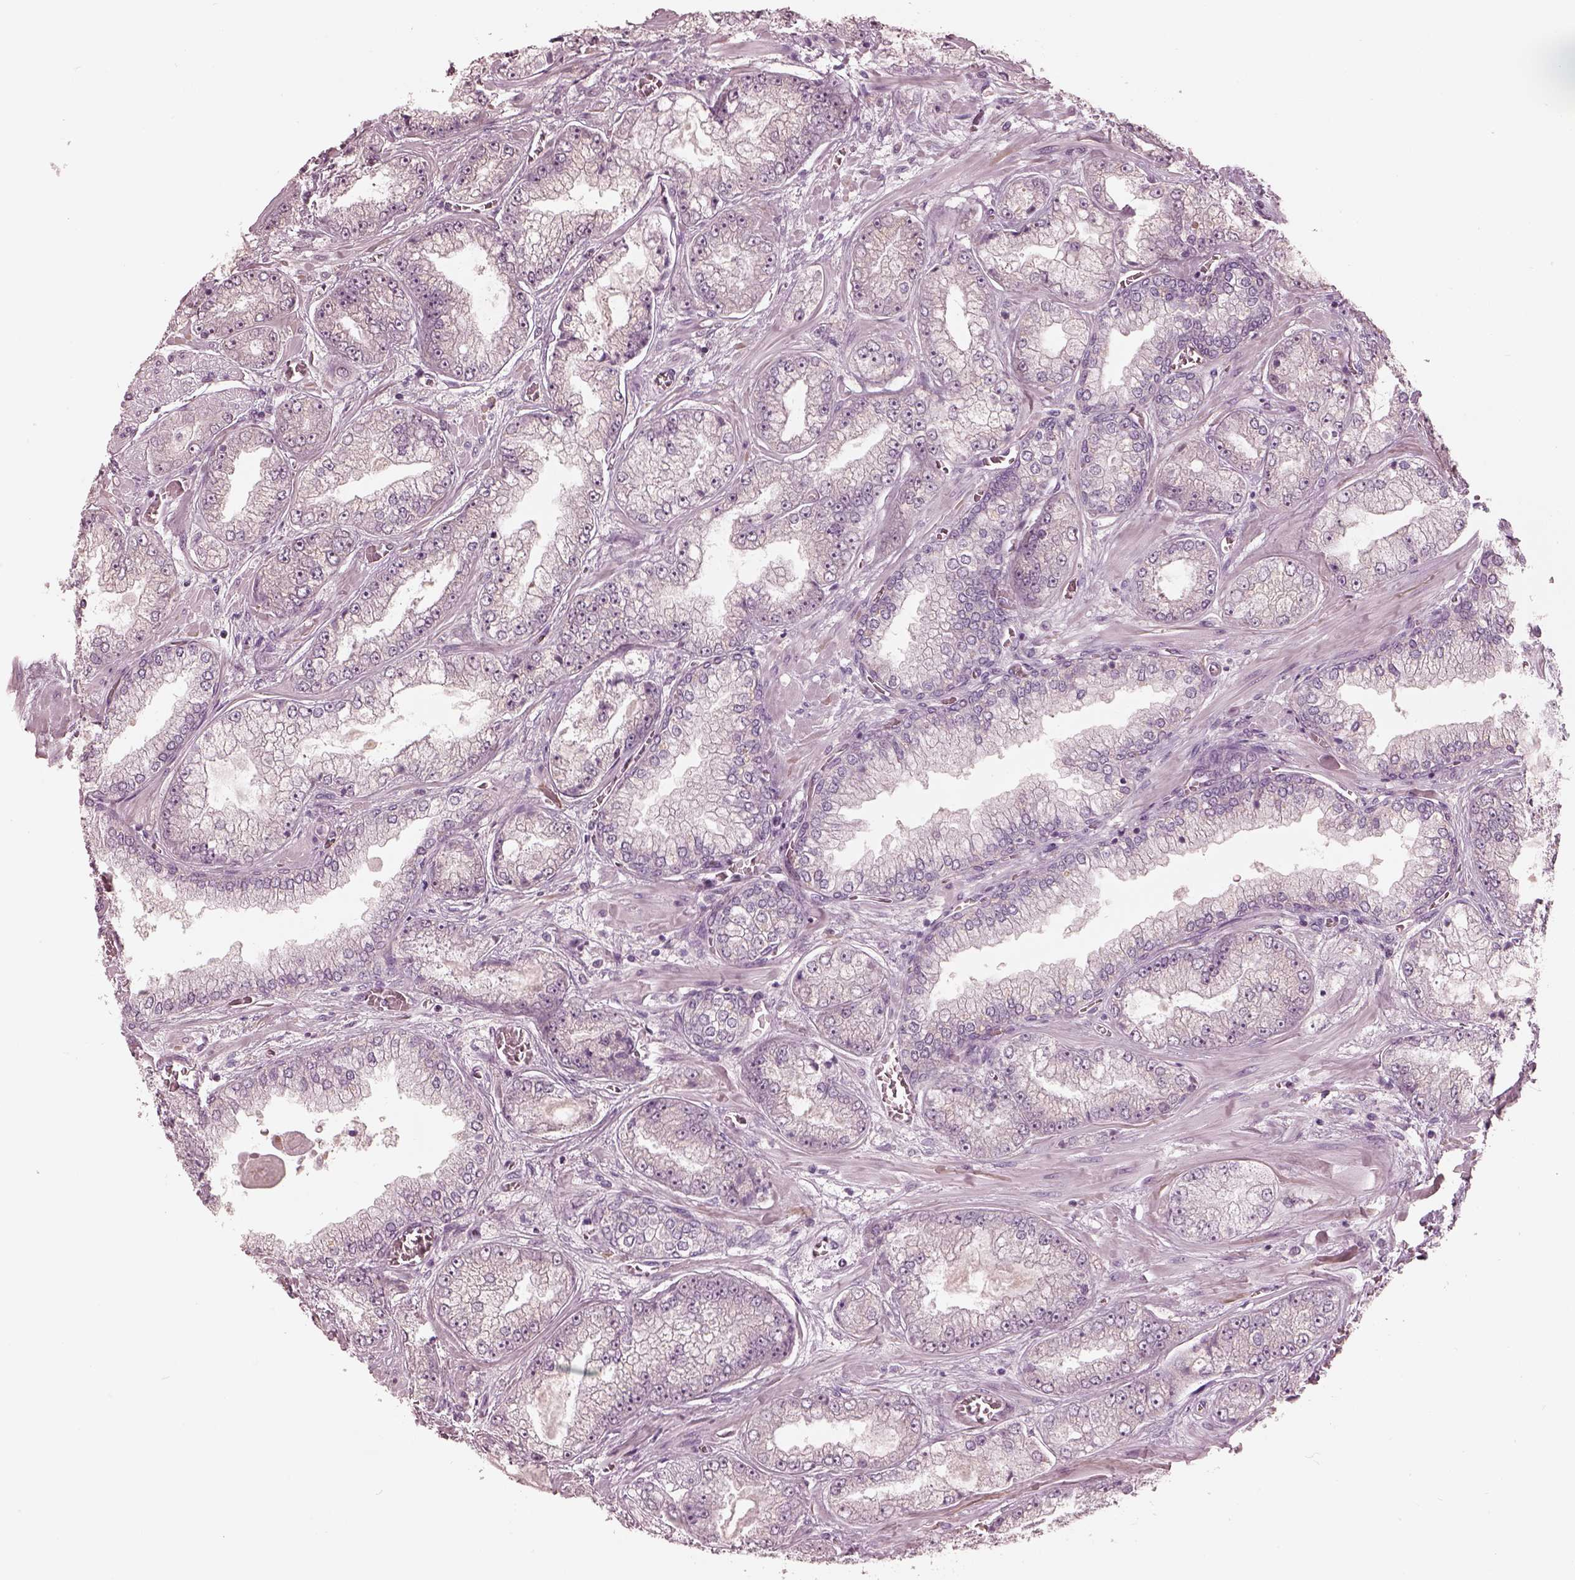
{"staining": {"intensity": "negative", "quantity": "none", "location": "none"}, "tissue": "prostate cancer", "cell_type": "Tumor cells", "image_type": "cancer", "snomed": [{"axis": "morphology", "description": "Adenocarcinoma, Low grade"}, {"axis": "topography", "description": "Prostate"}], "caption": "A histopathology image of human prostate low-grade adenocarcinoma is negative for staining in tumor cells.", "gene": "IQCG", "patient": {"sex": "male", "age": 57}}